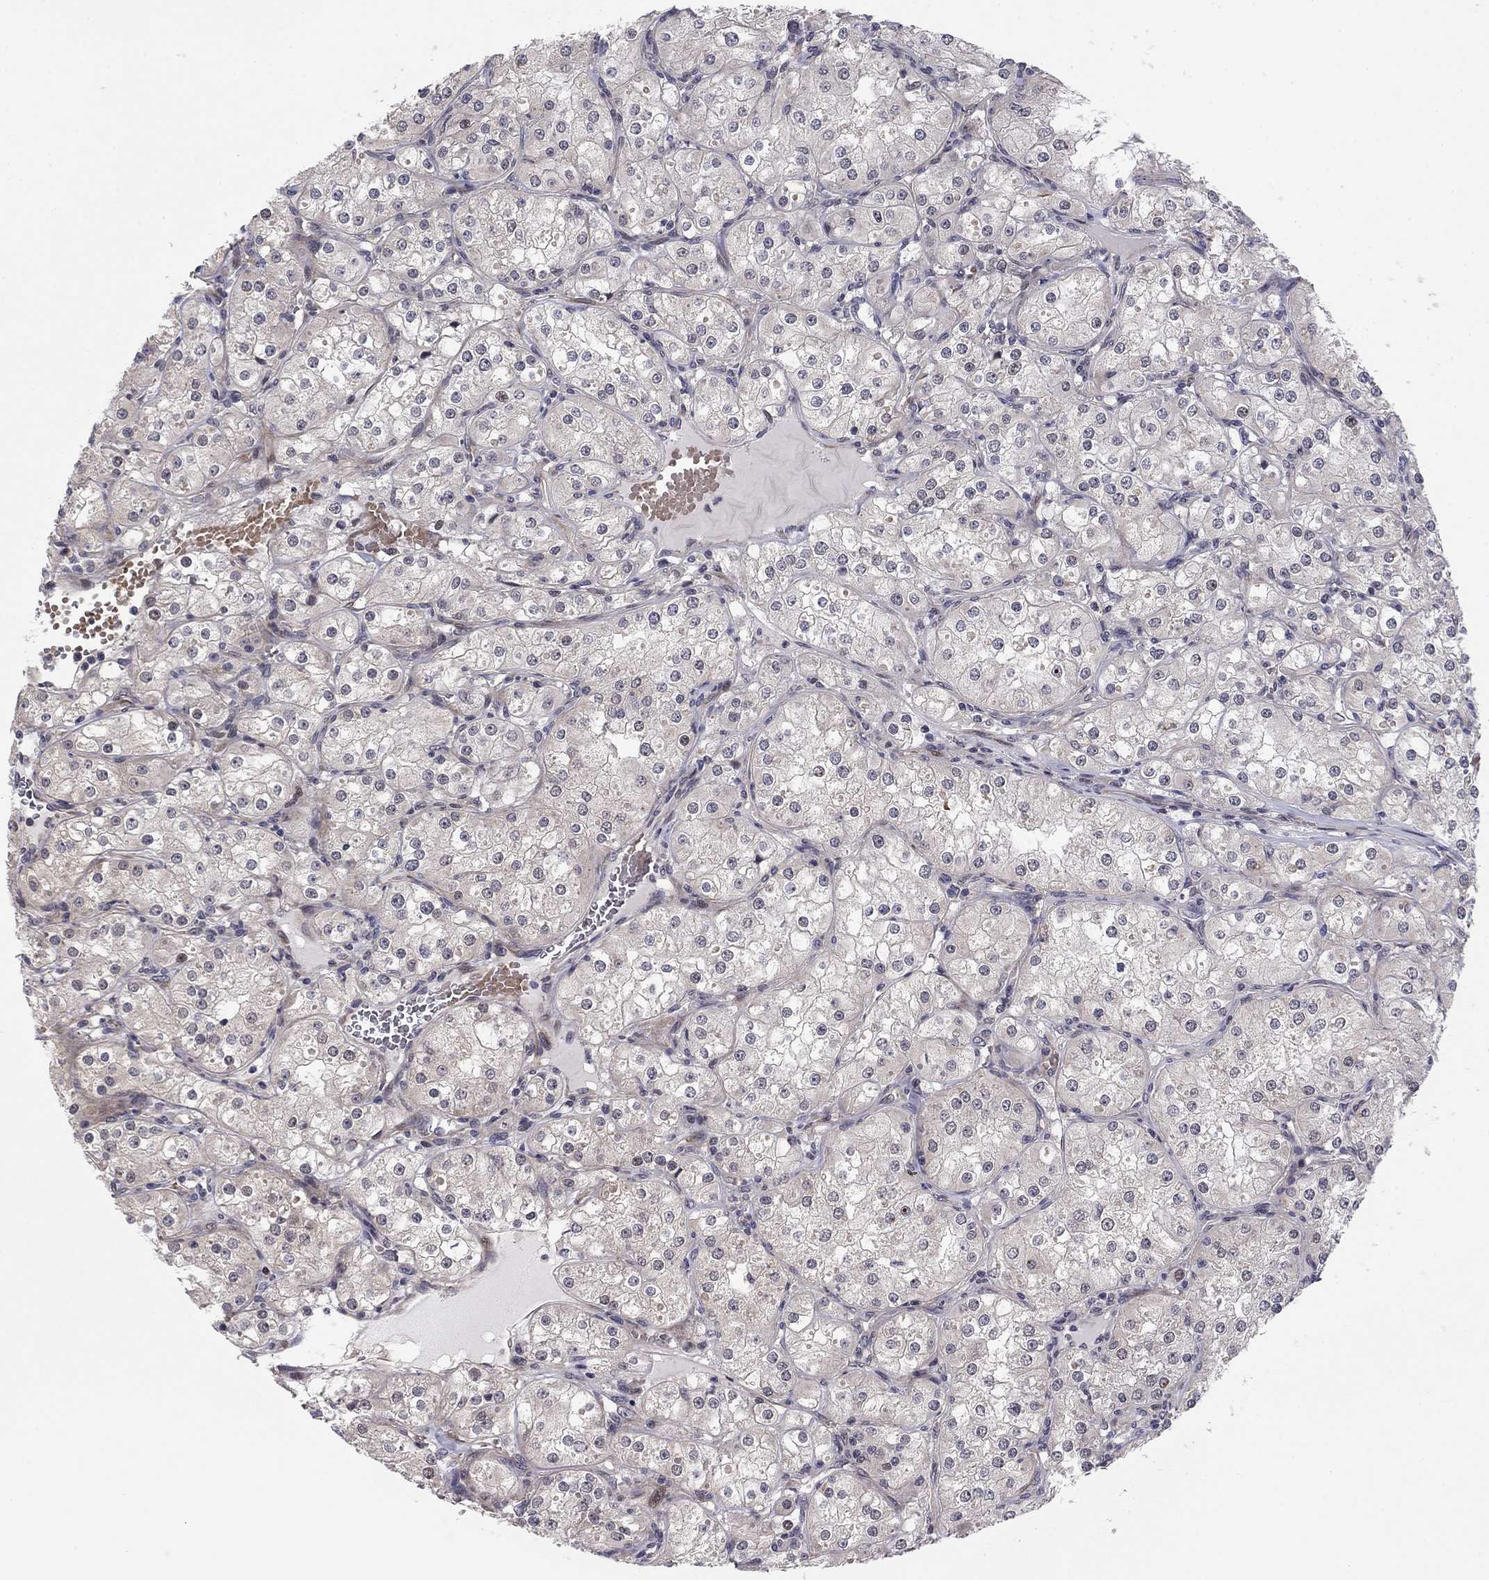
{"staining": {"intensity": "negative", "quantity": "none", "location": "none"}, "tissue": "renal cancer", "cell_type": "Tumor cells", "image_type": "cancer", "snomed": [{"axis": "morphology", "description": "Adenocarcinoma, NOS"}, {"axis": "topography", "description": "Kidney"}], "caption": "Tumor cells are negative for brown protein staining in adenocarcinoma (renal).", "gene": "BCL11A", "patient": {"sex": "male", "age": 77}}